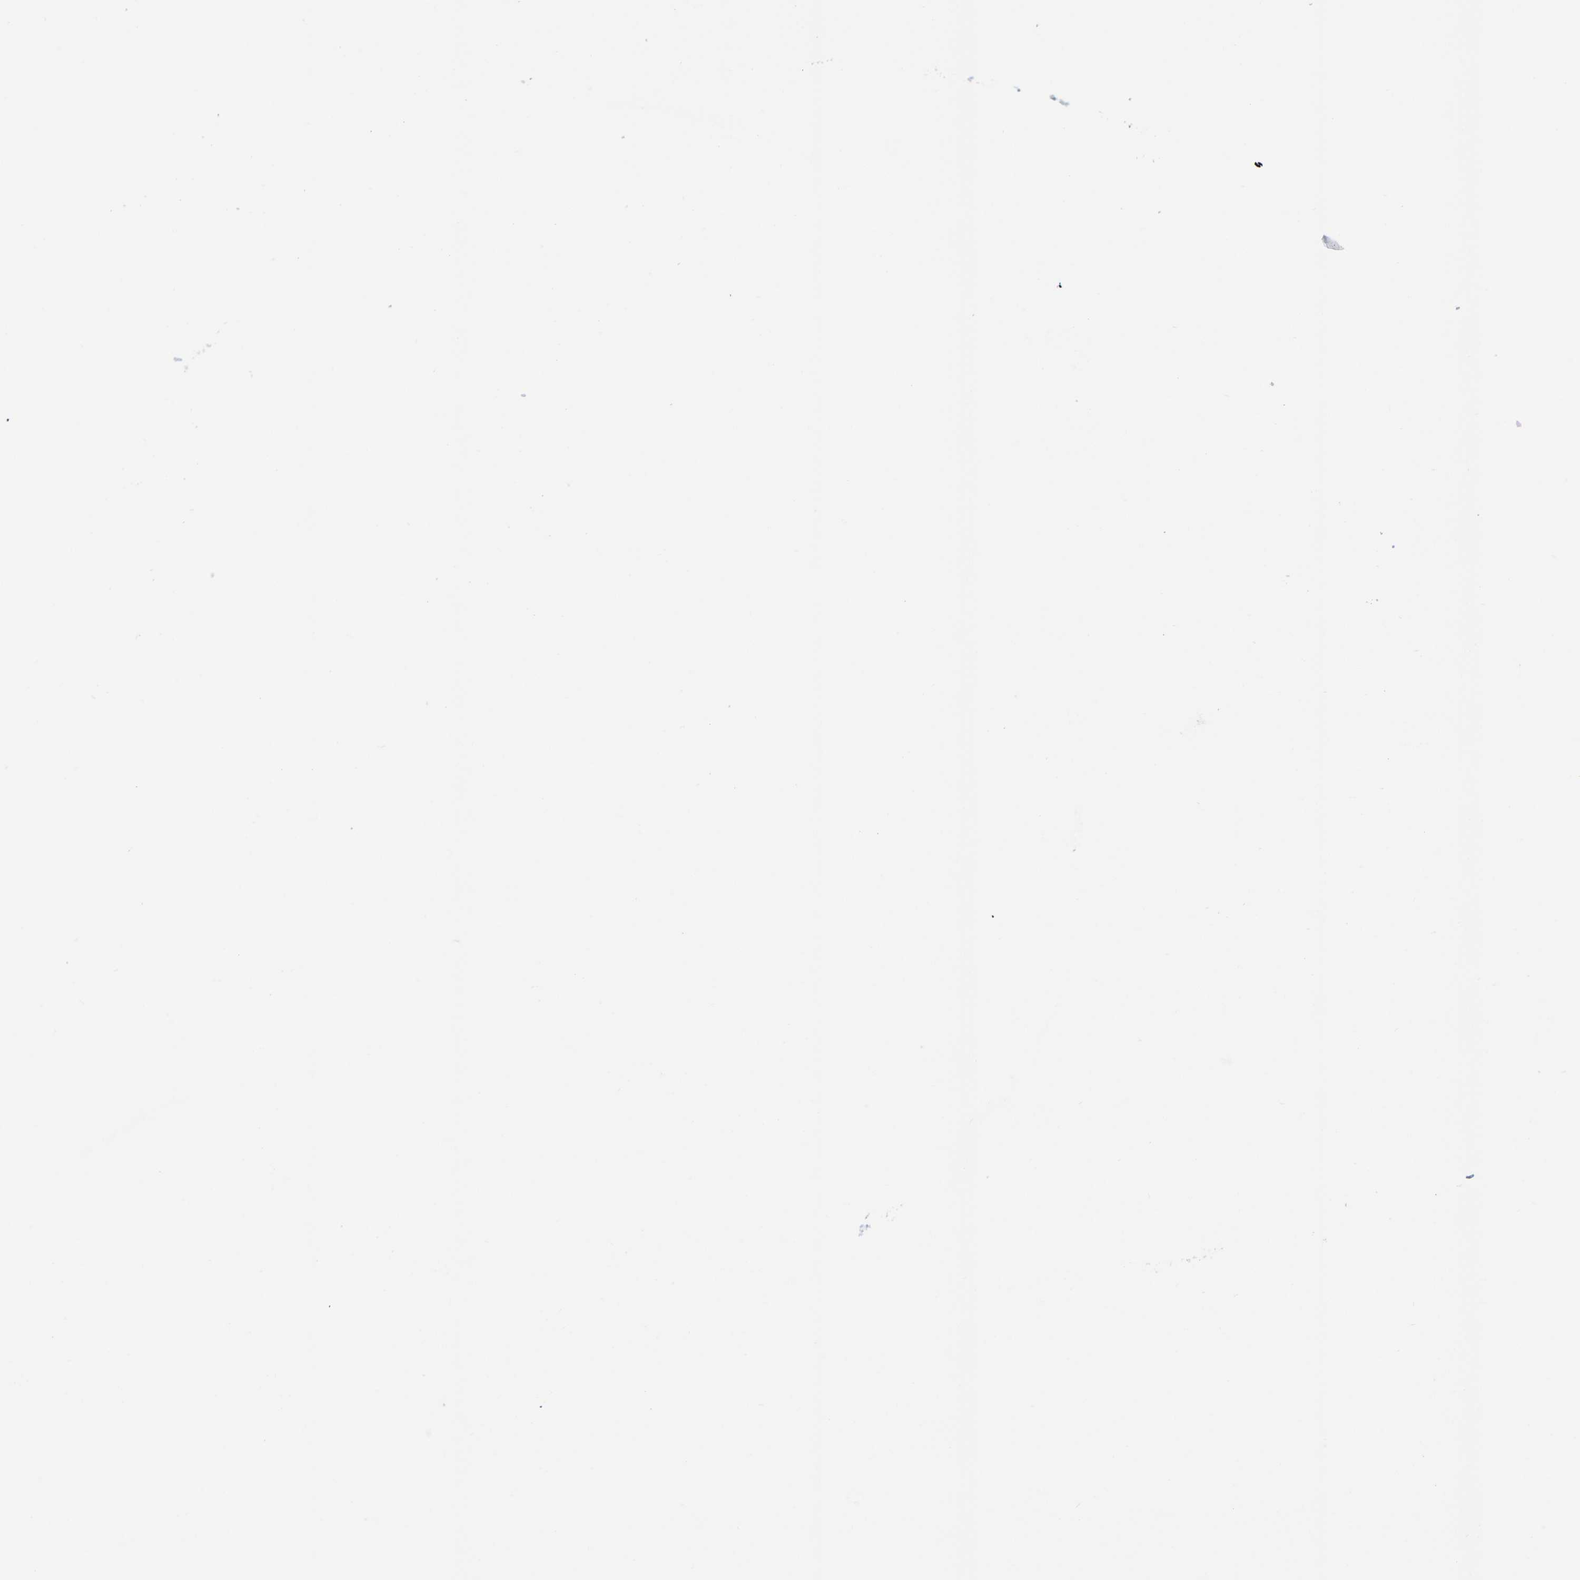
{"staining": {"intensity": "strong", "quantity": "25%-75%", "location": "cytoplasmic/membranous,nuclear"}, "tissue": "glioma", "cell_type": "Tumor cells", "image_type": "cancer", "snomed": [{"axis": "morphology", "description": "Glioma, malignant, High grade"}, {"axis": "topography", "description": "Brain"}], "caption": "Human glioma stained with a brown dye reveals strong cytoplasmic/membranous and nuclear positive positivity in about 25%-75% of tumor cells.", "gene": "LMNB2", "patient": {"sex": "female", "age": 58}}